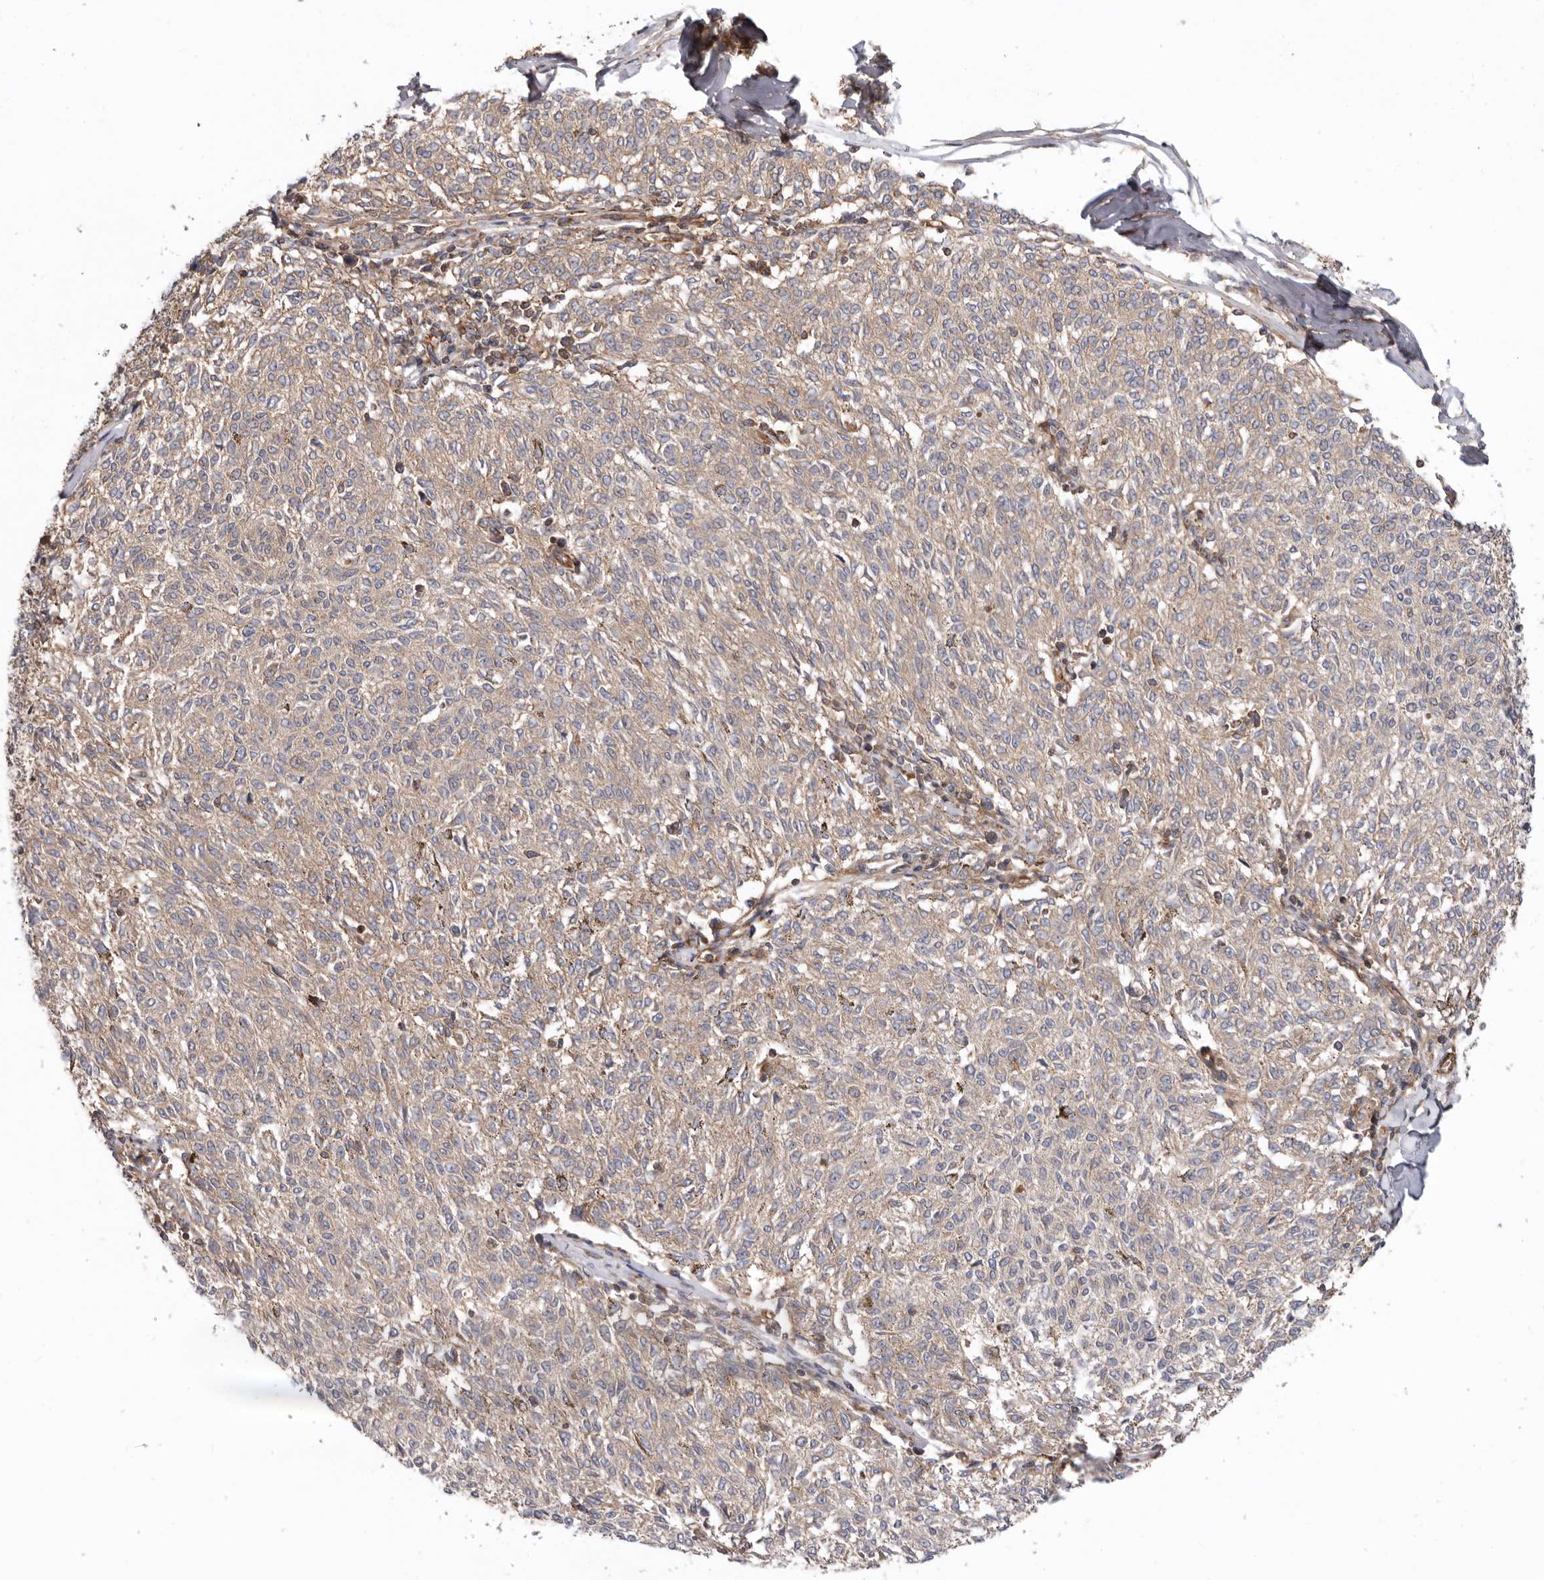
{"staining": {"intensity": "negative", "quantity": "none", "location": "none"}, "tissue": "melanoma", "cell_type": "Tumor cells", "image_type": "cancer", "snomed": [{"axis": "morphology", "description": "Malignant melanoma, NOS"}, {"axis": "topography", "description": "Skin"}], "caption": "The histopathology image reveals no significant staining in tumor cells of malignant melanoma.", "gene": "TMC7", "patient": {"sex": "female", "age": 72}}